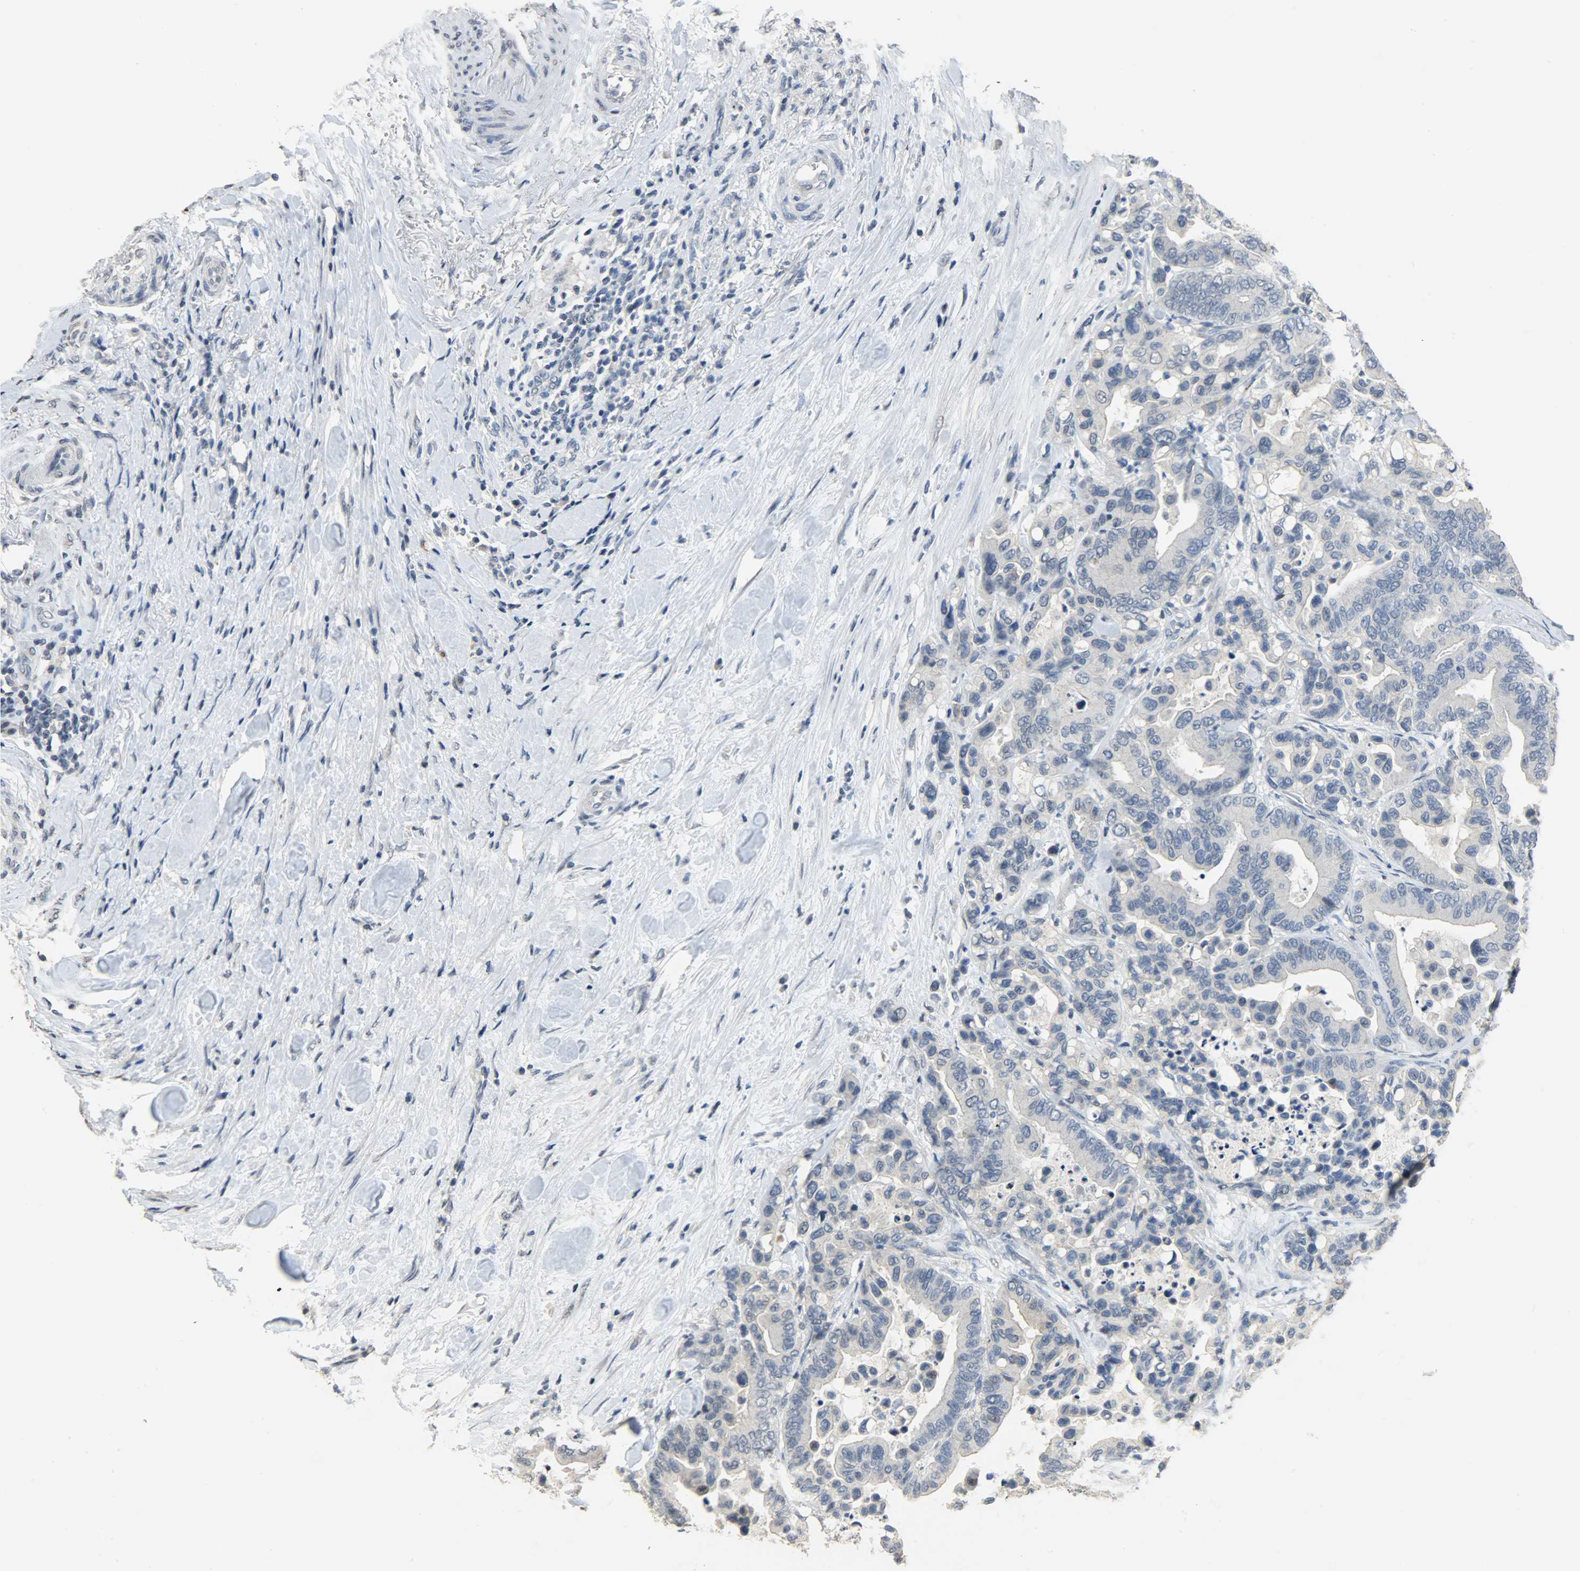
{"staining": {"intensity": "negative", "quantity": "none", "location": "none"}, "tissue": "colorectal cancer", "cell_type": "Tumor cells", "image_type": "cancer", "snomed": [{"axis": "morphology", "description": "Adenocarcinoma, NOS"}, {"axis": "topography", "description": "Colon"}], "caption": "Tumor cells are negative for brown protein staining in adenocarcinoma (colorectal).", "gene": "DNAJB6", "patient": {"sex": "male", "age": 82}}